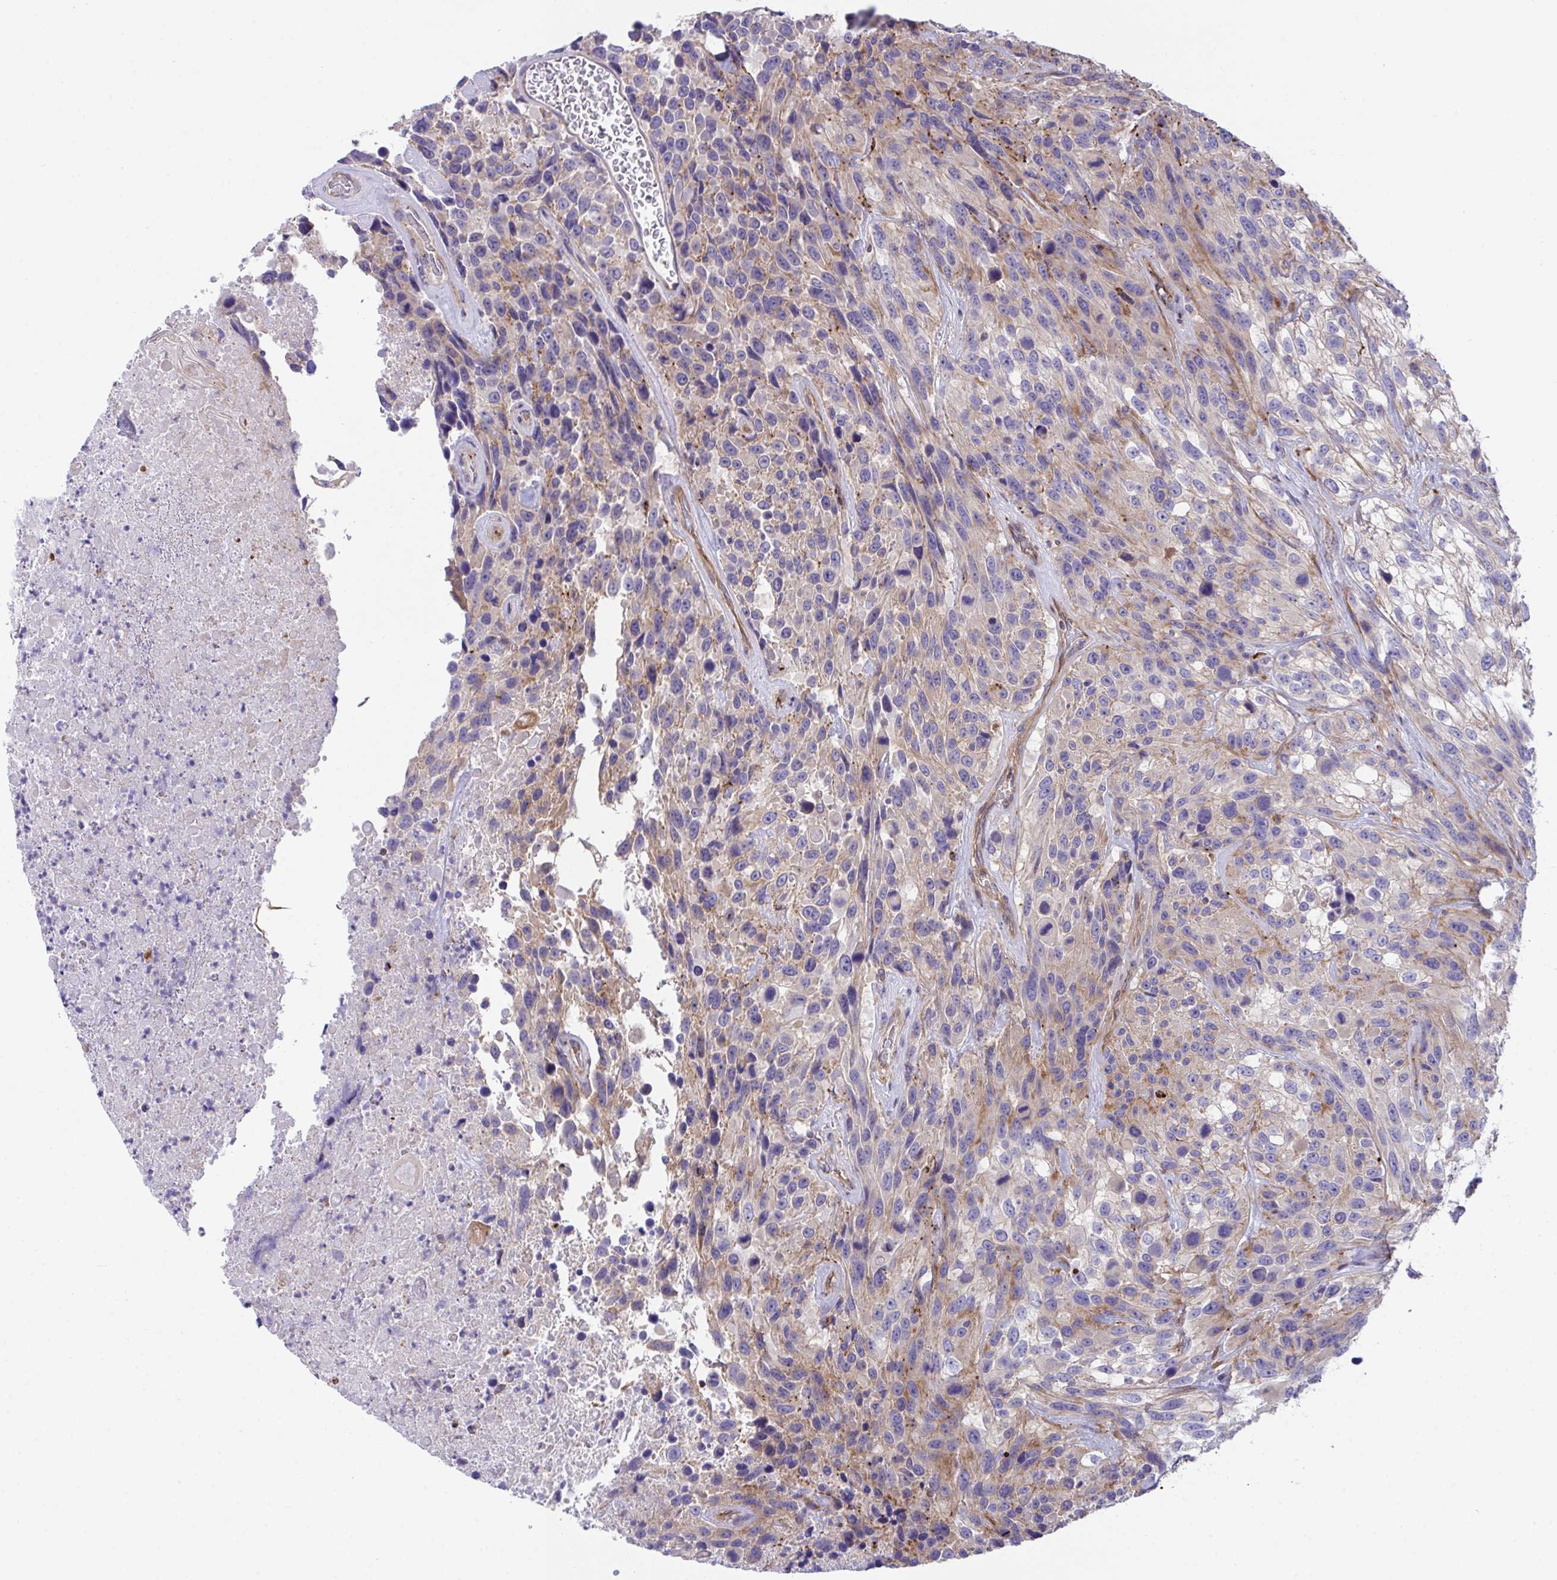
{"staining": {"intensity": "weak", "quantity": "25%-75%", "location": "cytoplasmic/membranous"}, "tissue": "urothelial cancer", "cell_type": "Tumor cells", "image_type": "cancer", "snomed": [{"axis": "morphology", "description": "Urothelial carcinoma, High grade"}, {"axis": "topography", "description": "Urinary bladder"}], "caption": "High-power microscopy captured an immunohistochemistry (IHC) histopathology image of urothelial carcinoma (high-grade), revealing weak cytoplasmic/membranous positivity in approximately 25%-75% of tumor cells.", "gene": "PPIH", "patient": {"sex": "female", "age": 70}}